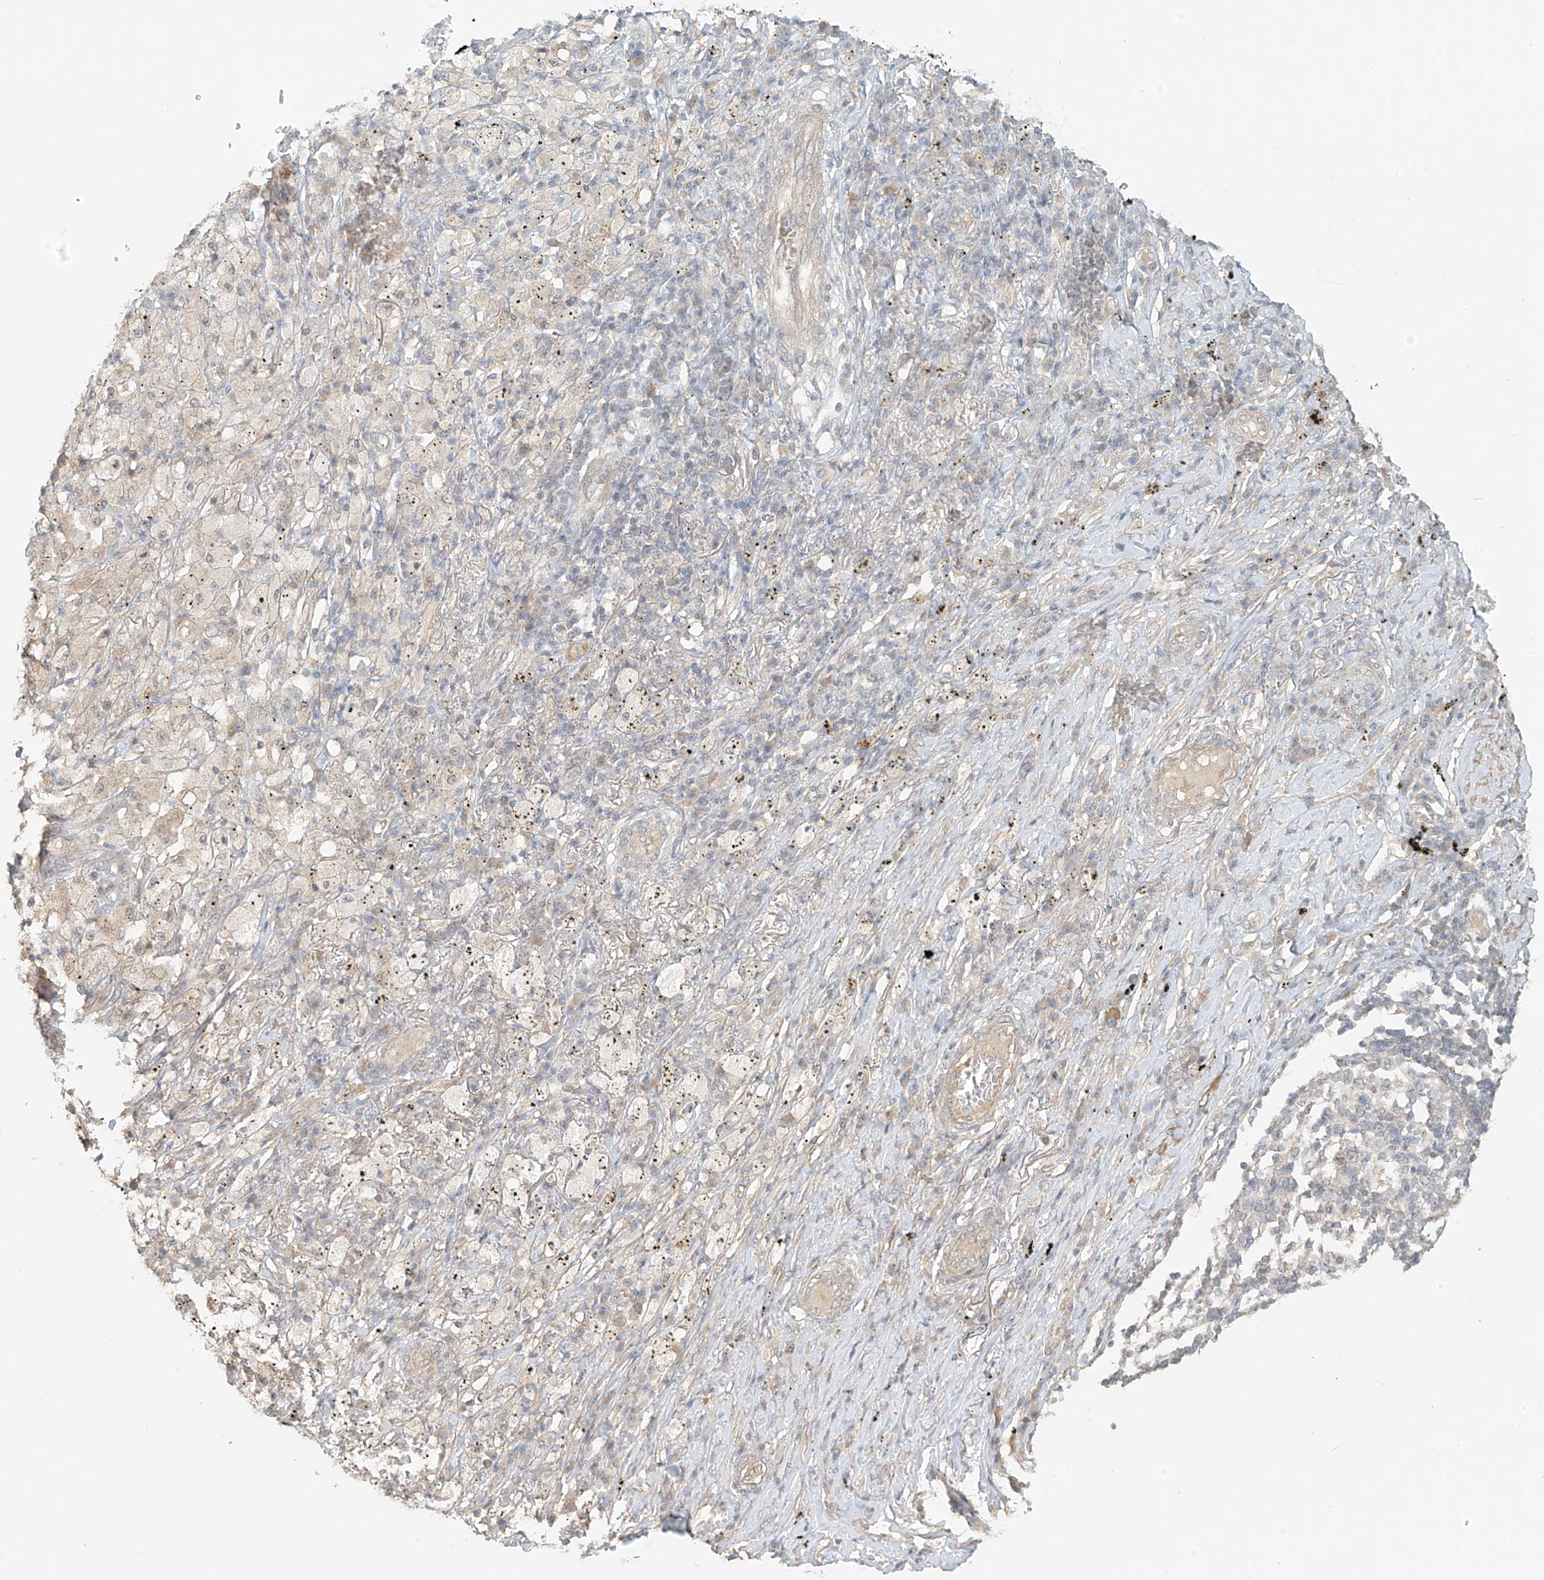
{"staining": {"intensity": "negative", "quantity": "none", "location": "none"}, "tissue": "lung cancer", "cell_type": "Tumor cells", "image_type": "cancer", "snomed": [{"axis": "morphology", "description": "Squamous cell carcinoma, NOS"}, {"axis": "topography", "description": "Lung"}], "caption": "Tumor cells are negative for brown protein staining in lung cancer (squamous cell carcinoma). (DAB (3,3'-diaminobenzidine) immunohistochemistry, high magnification).", "gene": "ABCD1", "patient": {"sex": "female", "age": 63}}